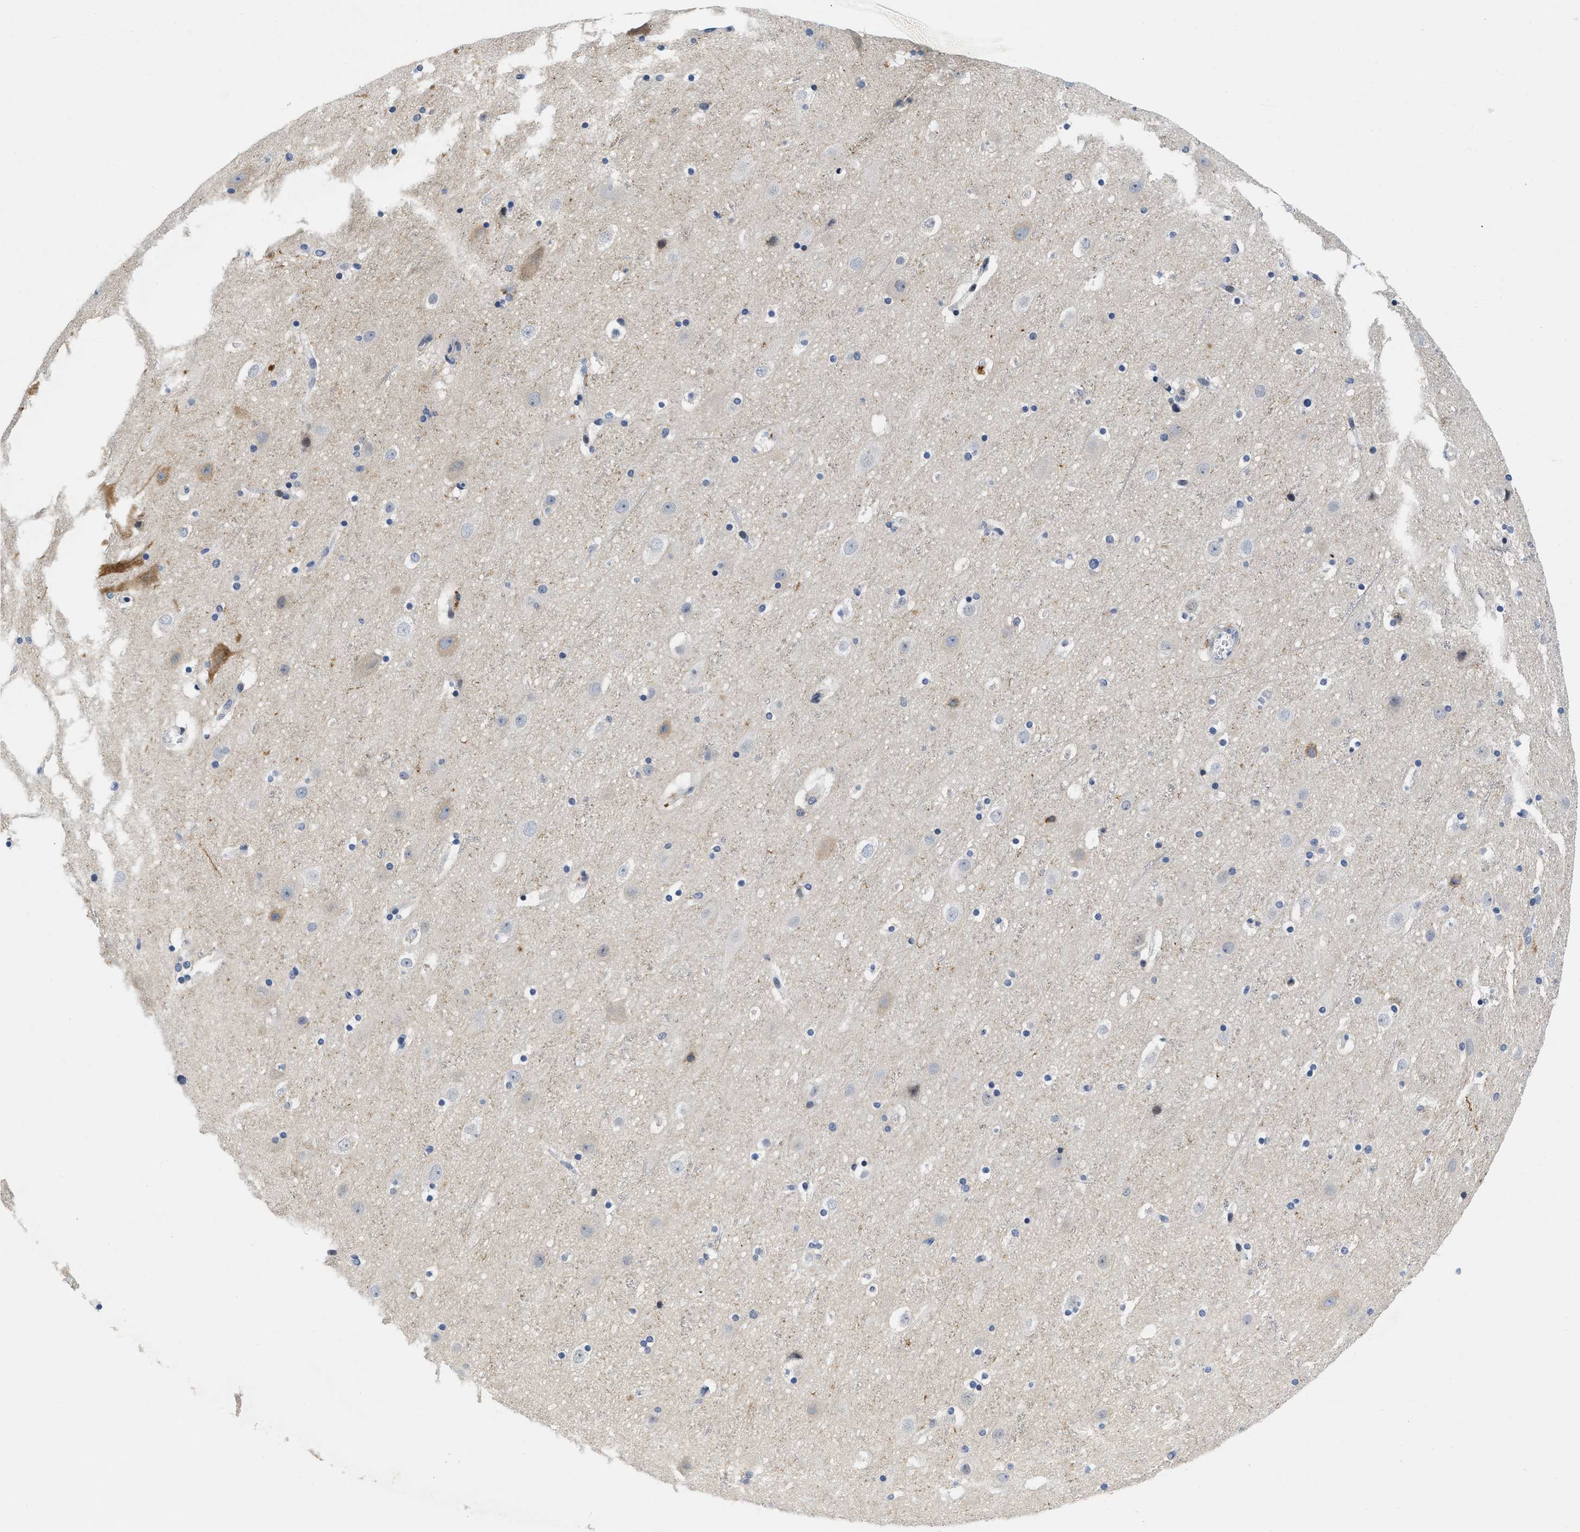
{"staining": {"intensity": "negative", "quantity": "none", "location": "none"}, "tissue": "cerebral cortex", "cell_type": "Endothelial cells", "image_type": "normal", "snomed": [{"axis": "morphology", "description": "Normal tissue, NOS"}, {"axis": "topography", "description": "Cerebral cortex"}], "caption": "High power microscopy photomicrograph of an immunohistochemistry (IHC) micrograph of normal cerebral cortex, revealing no significant expression in endothelial cells.", "gene": "VIP", "patient": {"sex": "male", "age": 45}}